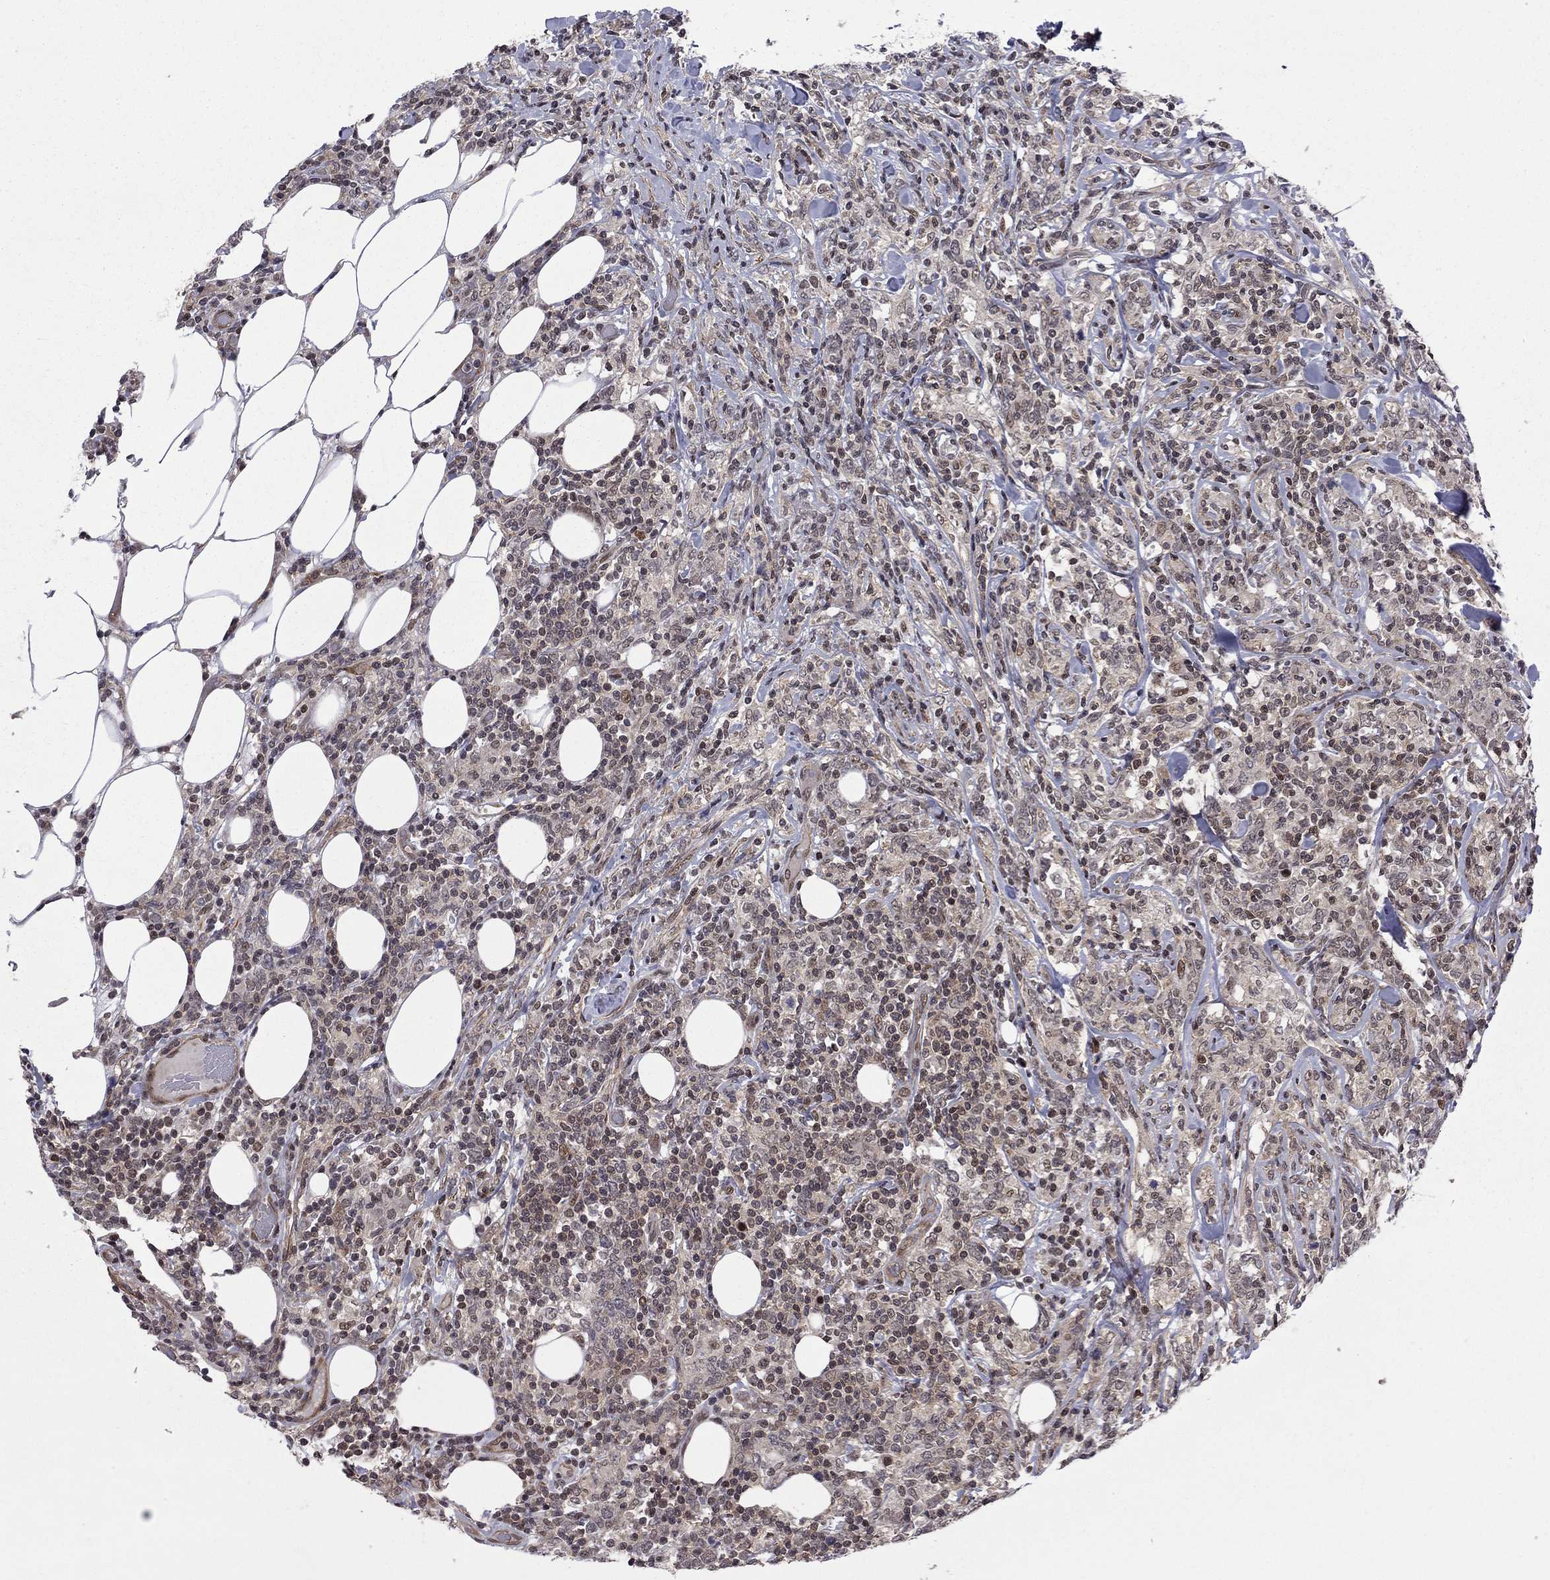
{"staining": {"intensity": "negative", "quantity": "none", "location": "none"}, "tissue": "lymphoma", "cell_type": "Tumor cells", "image_type": "cancer", "snomed": [{"axis": "morphology", "description": "Malignant lymphoma, non-Hodgkin's type, High grade"}, {"axis": "topography", "description": "Lymph node"}], "caption": "IHC of malignant lymphoma, non-Hodgkin's type (high-grade) shows no expression in tumor cells. (DAB immunohistochemistry (IHC) with hematoxylin counter stain).", "gene": "BRF1", "patient": {"sex": "female", "age": 84}}